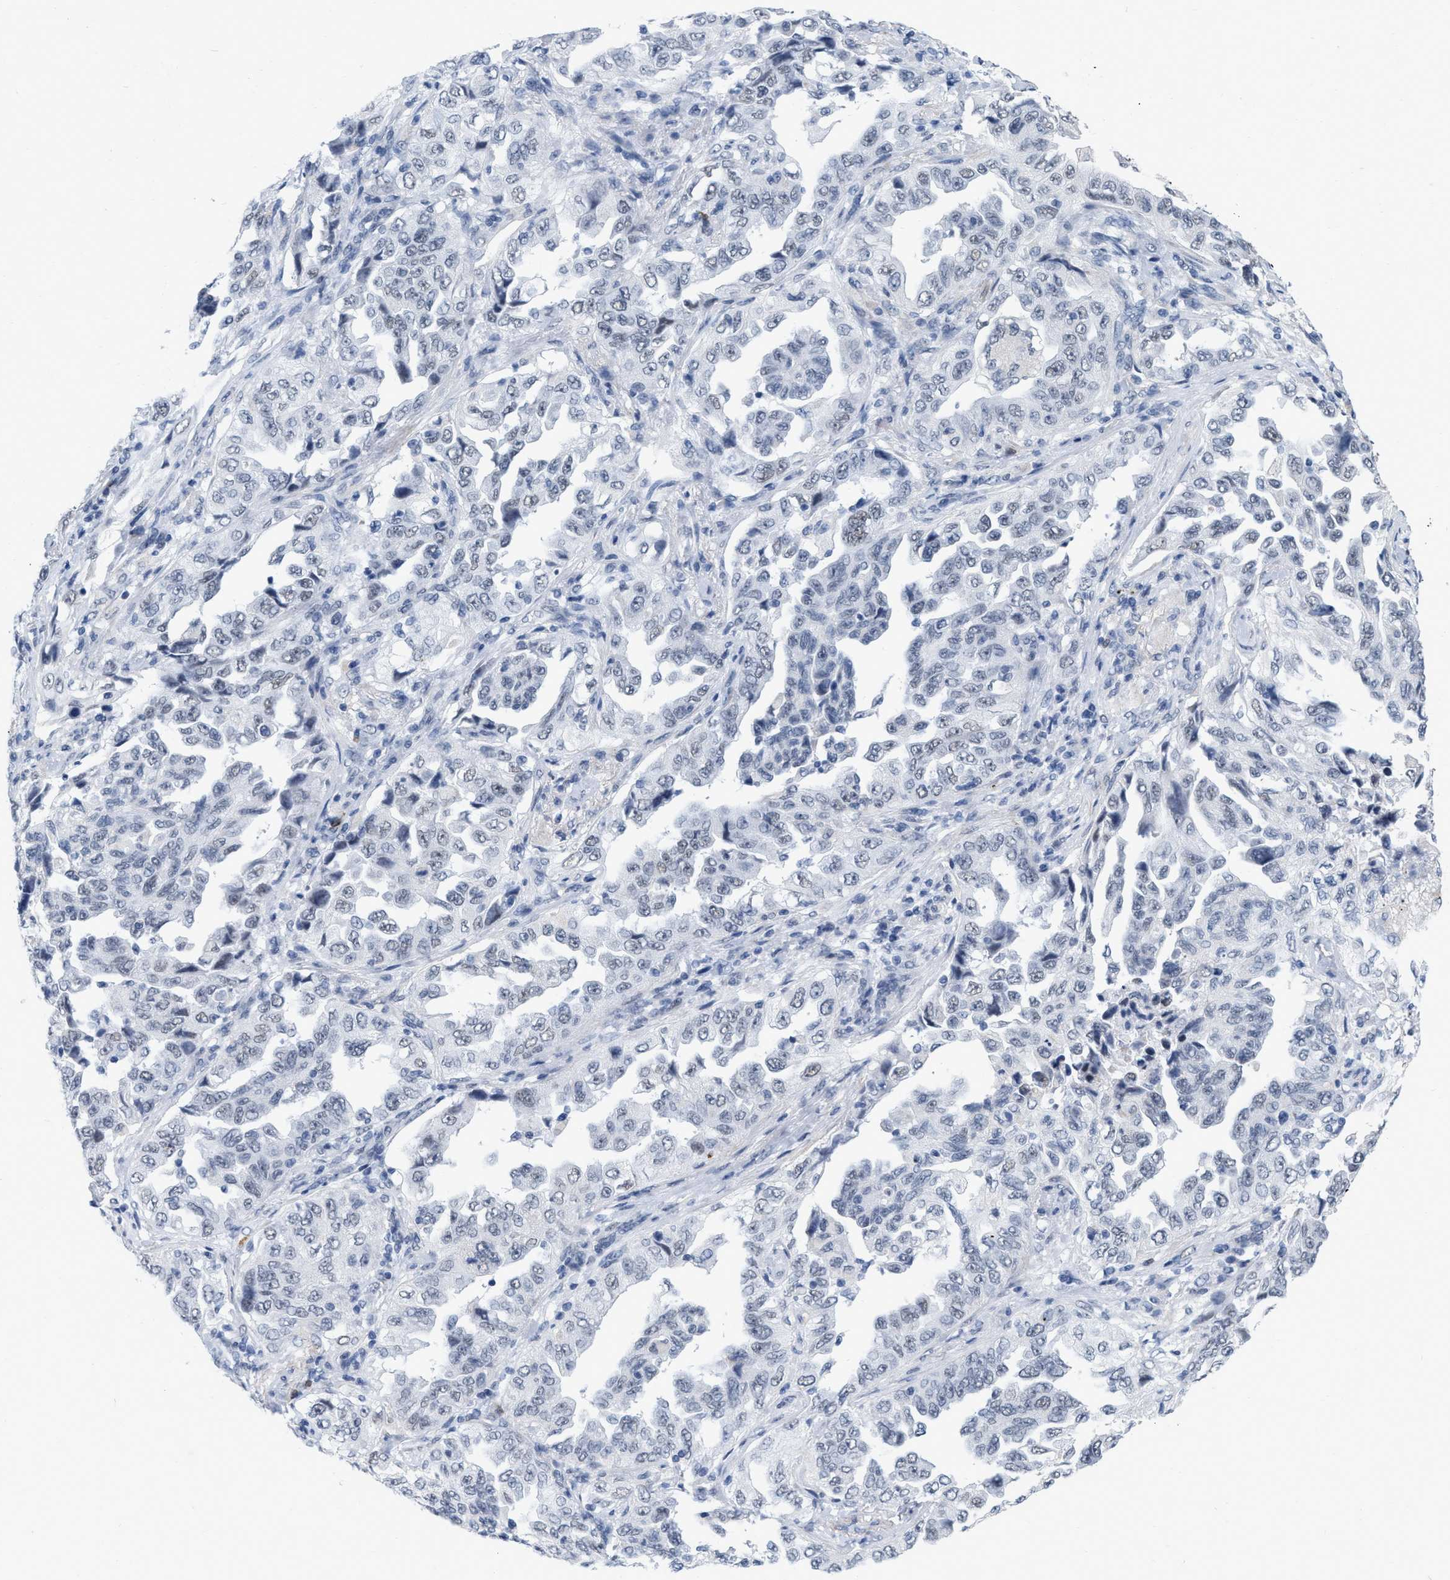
{"staining": {"intensity": "negative", "quantity": "none", "location": "none"}, "tissue": "lung cancer", "cell_type": "Tumor cells", "image_type": "cancer", "snomed": [{"axis": "morphology", "description": "Adenocarcinoma, NOS"}, {"axis": "topography", "description": "Lung"}], "caption": "Lung cancer (adenocarcinoma) was stained to show a protein in brown. There is no significant staining in tumor cells.", "gene": "XIRP1", "patient": {"sex": "female", "age": 51}}